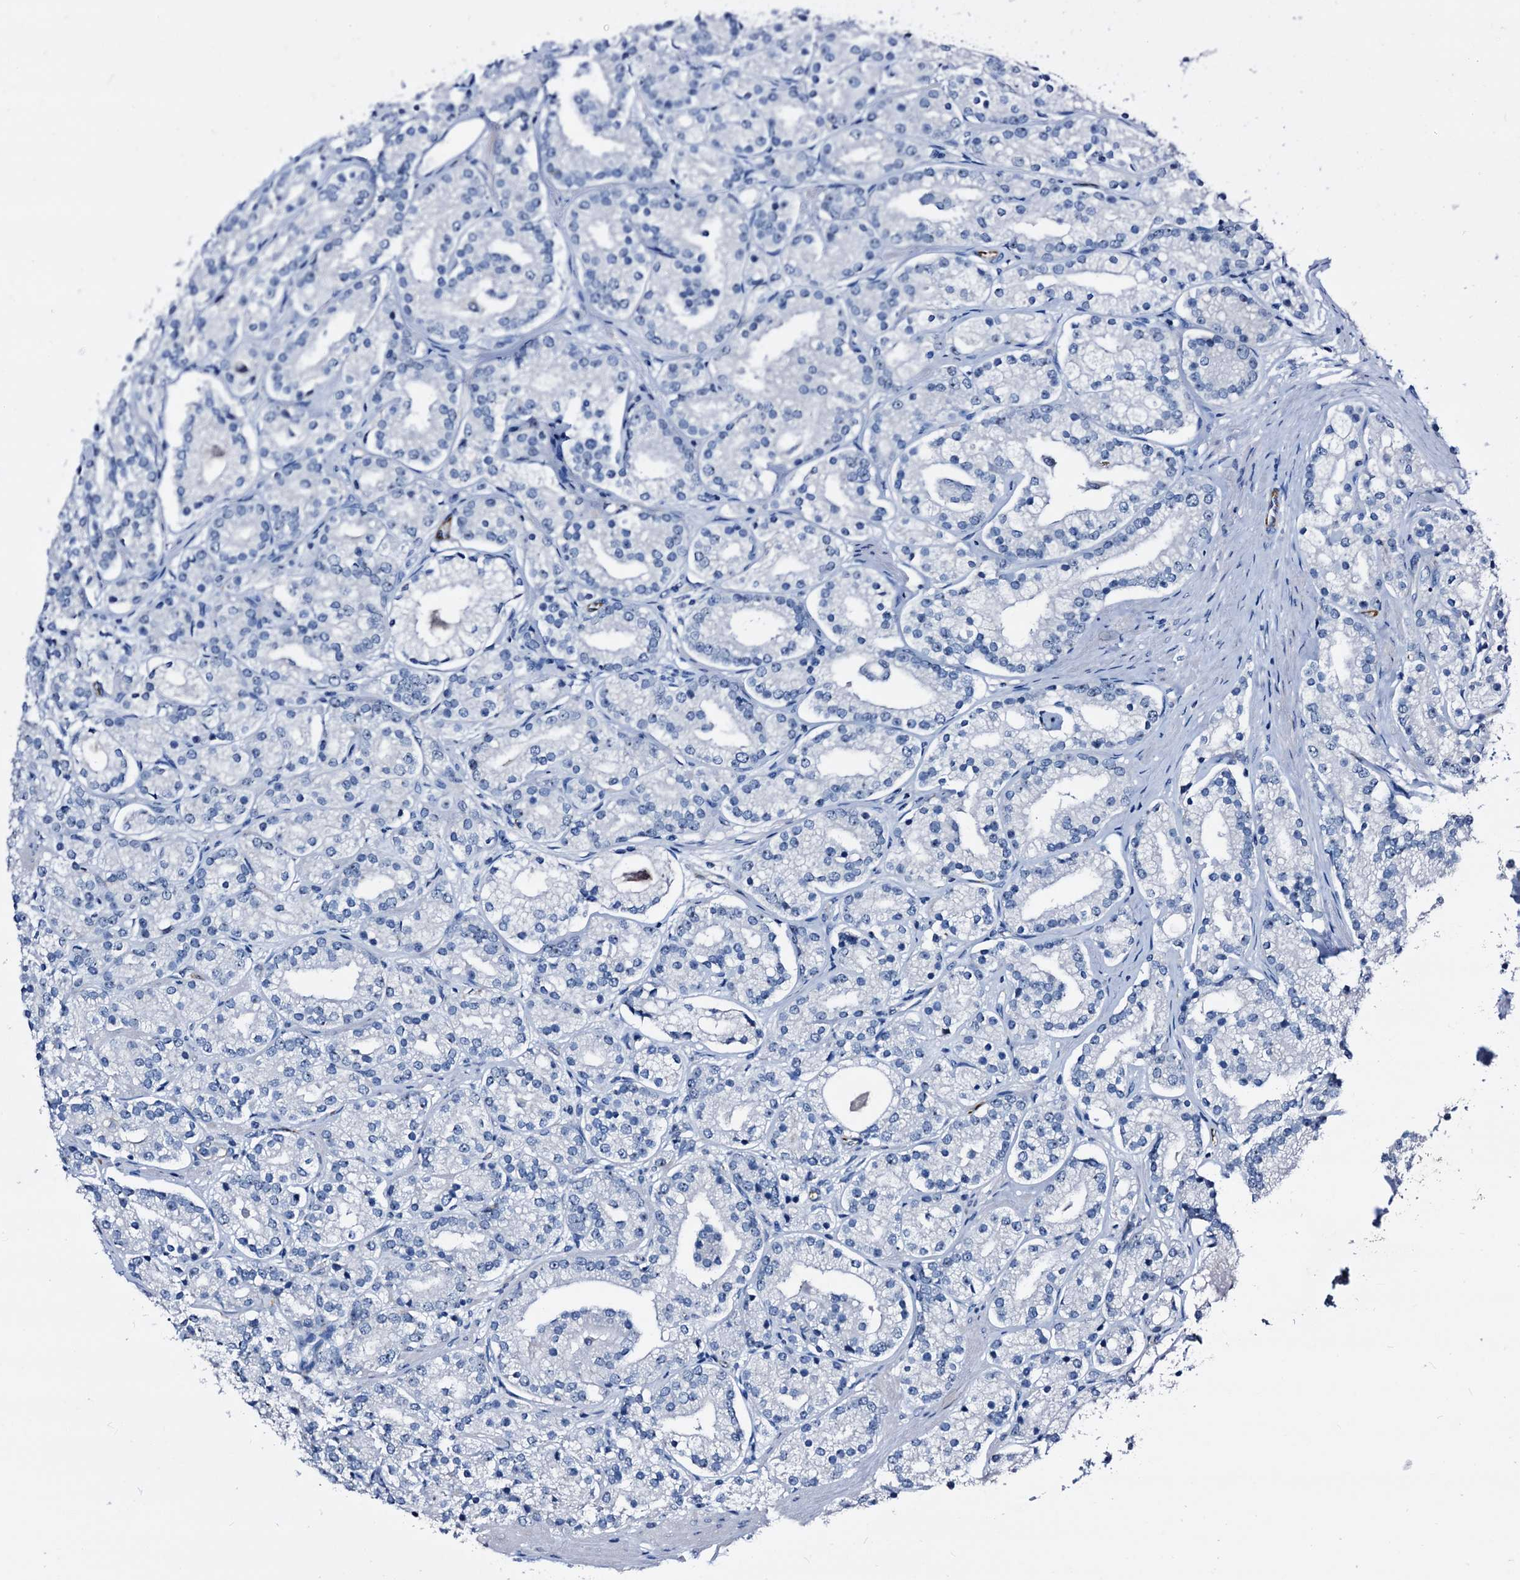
{"staining": {"intensity": "negative", "quantity": "none", "location": "none"}, "tissue": "prostate cancer", "cell_type": "Tumor cells", "image_type": "cancer", "snomed": [{"axis": "morphology", "description": "Adenocarcinoma, High grade"}, {"axis": "topography", "description": "Prostate"}], "caption": "Immunohistochemistry (IHC) of human prostate cancer shows no staining in tumor cells.", "gene": "EMG1", "patient": {"sex": "male", "age": 69}}